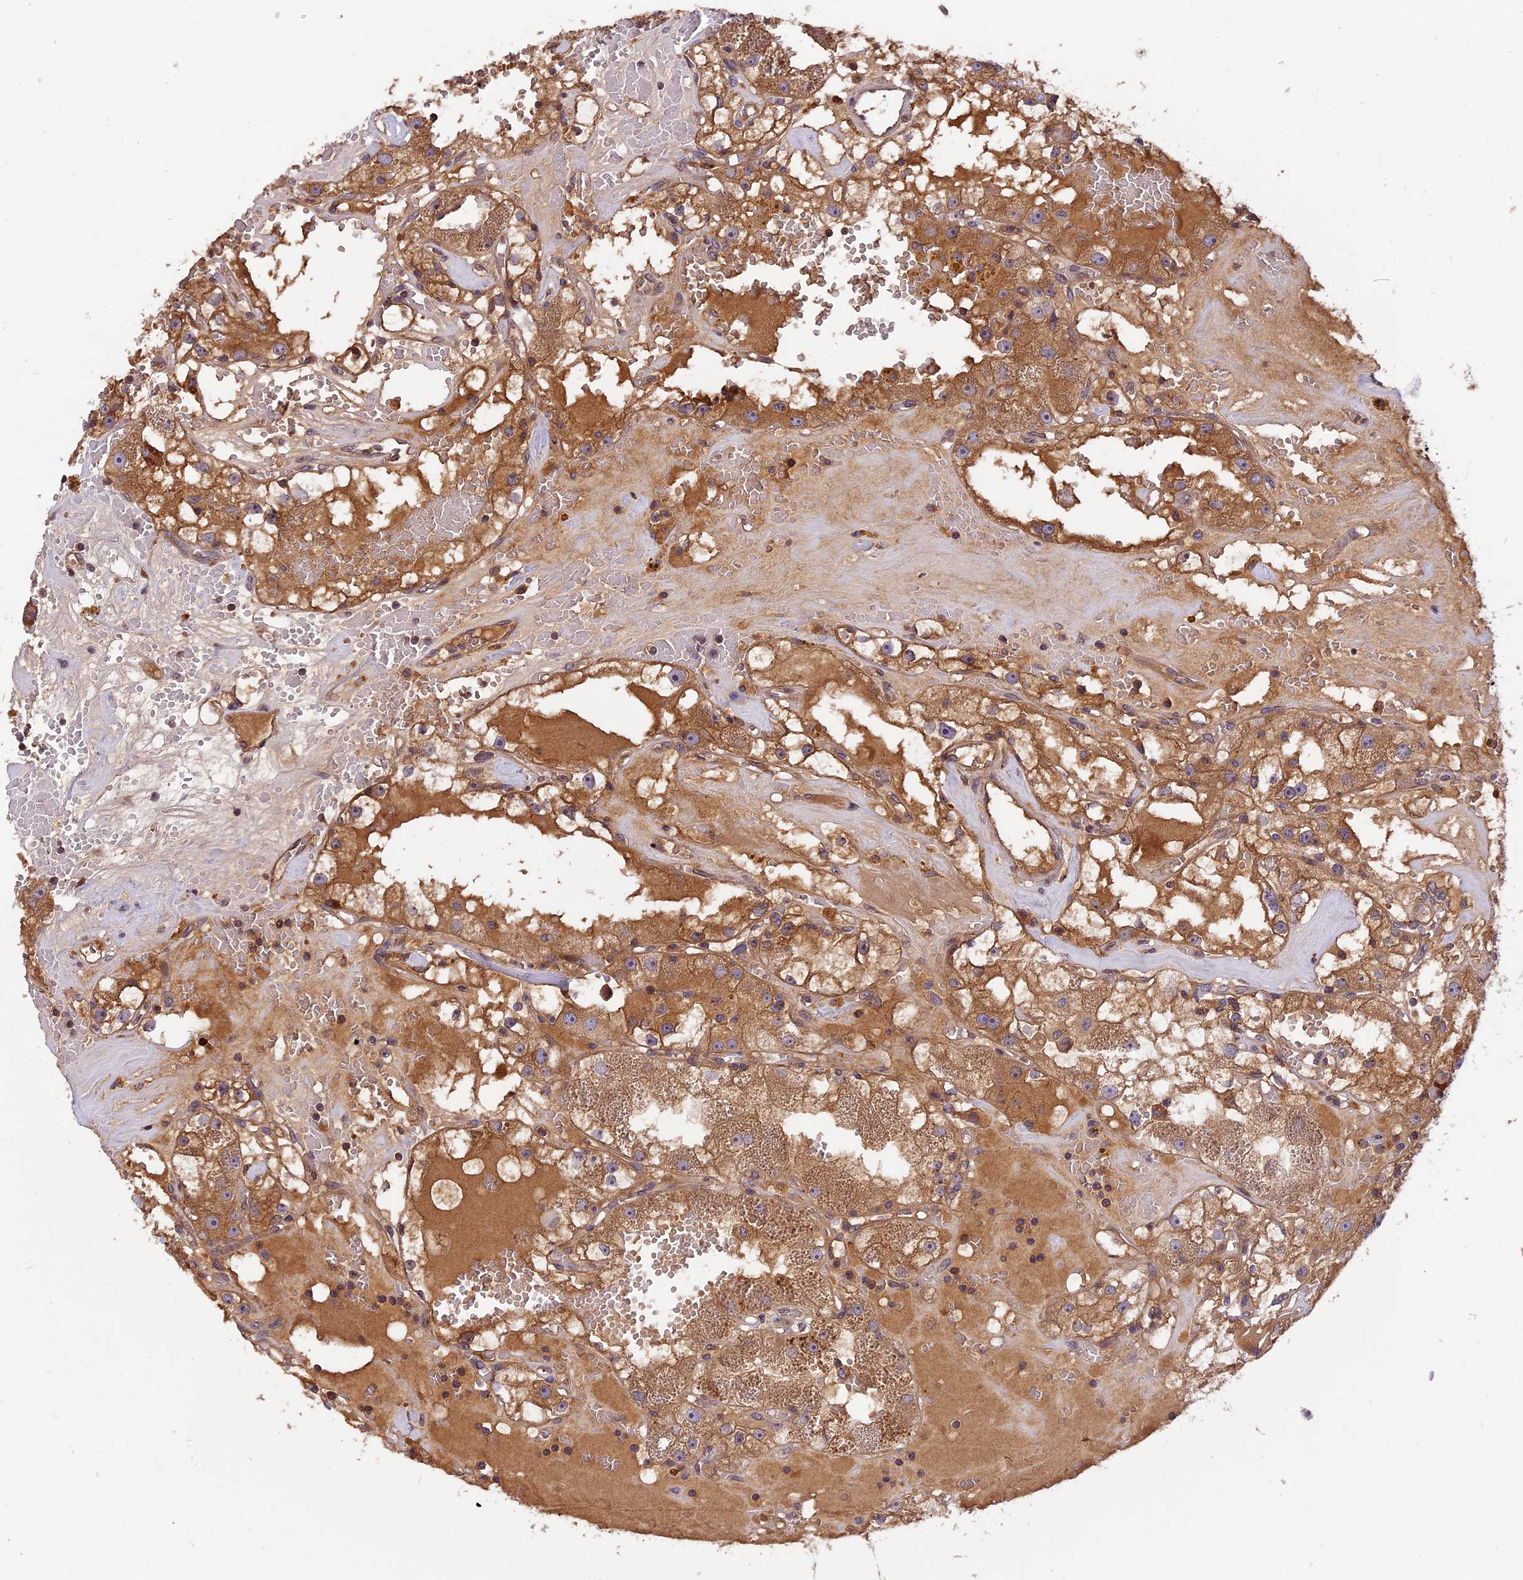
{"staining": {"intensity": "moderate", "quantity": ">75%", "location": "cytoplasmic/membranous"}, "tissue": "renal cancer", "cell_type": "Tumor cells", "image_type": "cancer", "snomed": [{"axis": "morphology", "description": "Adenocarcinoma, NOS"}, {"axis": "topography", "description": "Kidney"}], "caption": "Immunohistochemistry (IHC) histopathology image of neoplastic tissue: adenocarcinoma (renal) stained using immunohistochemistry exhibits medium levels of moderate protein expression localized specifically in the cytoplasmic/membranous of tumor cells, appearing as a cytoplasmic/membranous brown color.", "gene": "SETD6", "patient": {"sex": "male", "age": 56}}